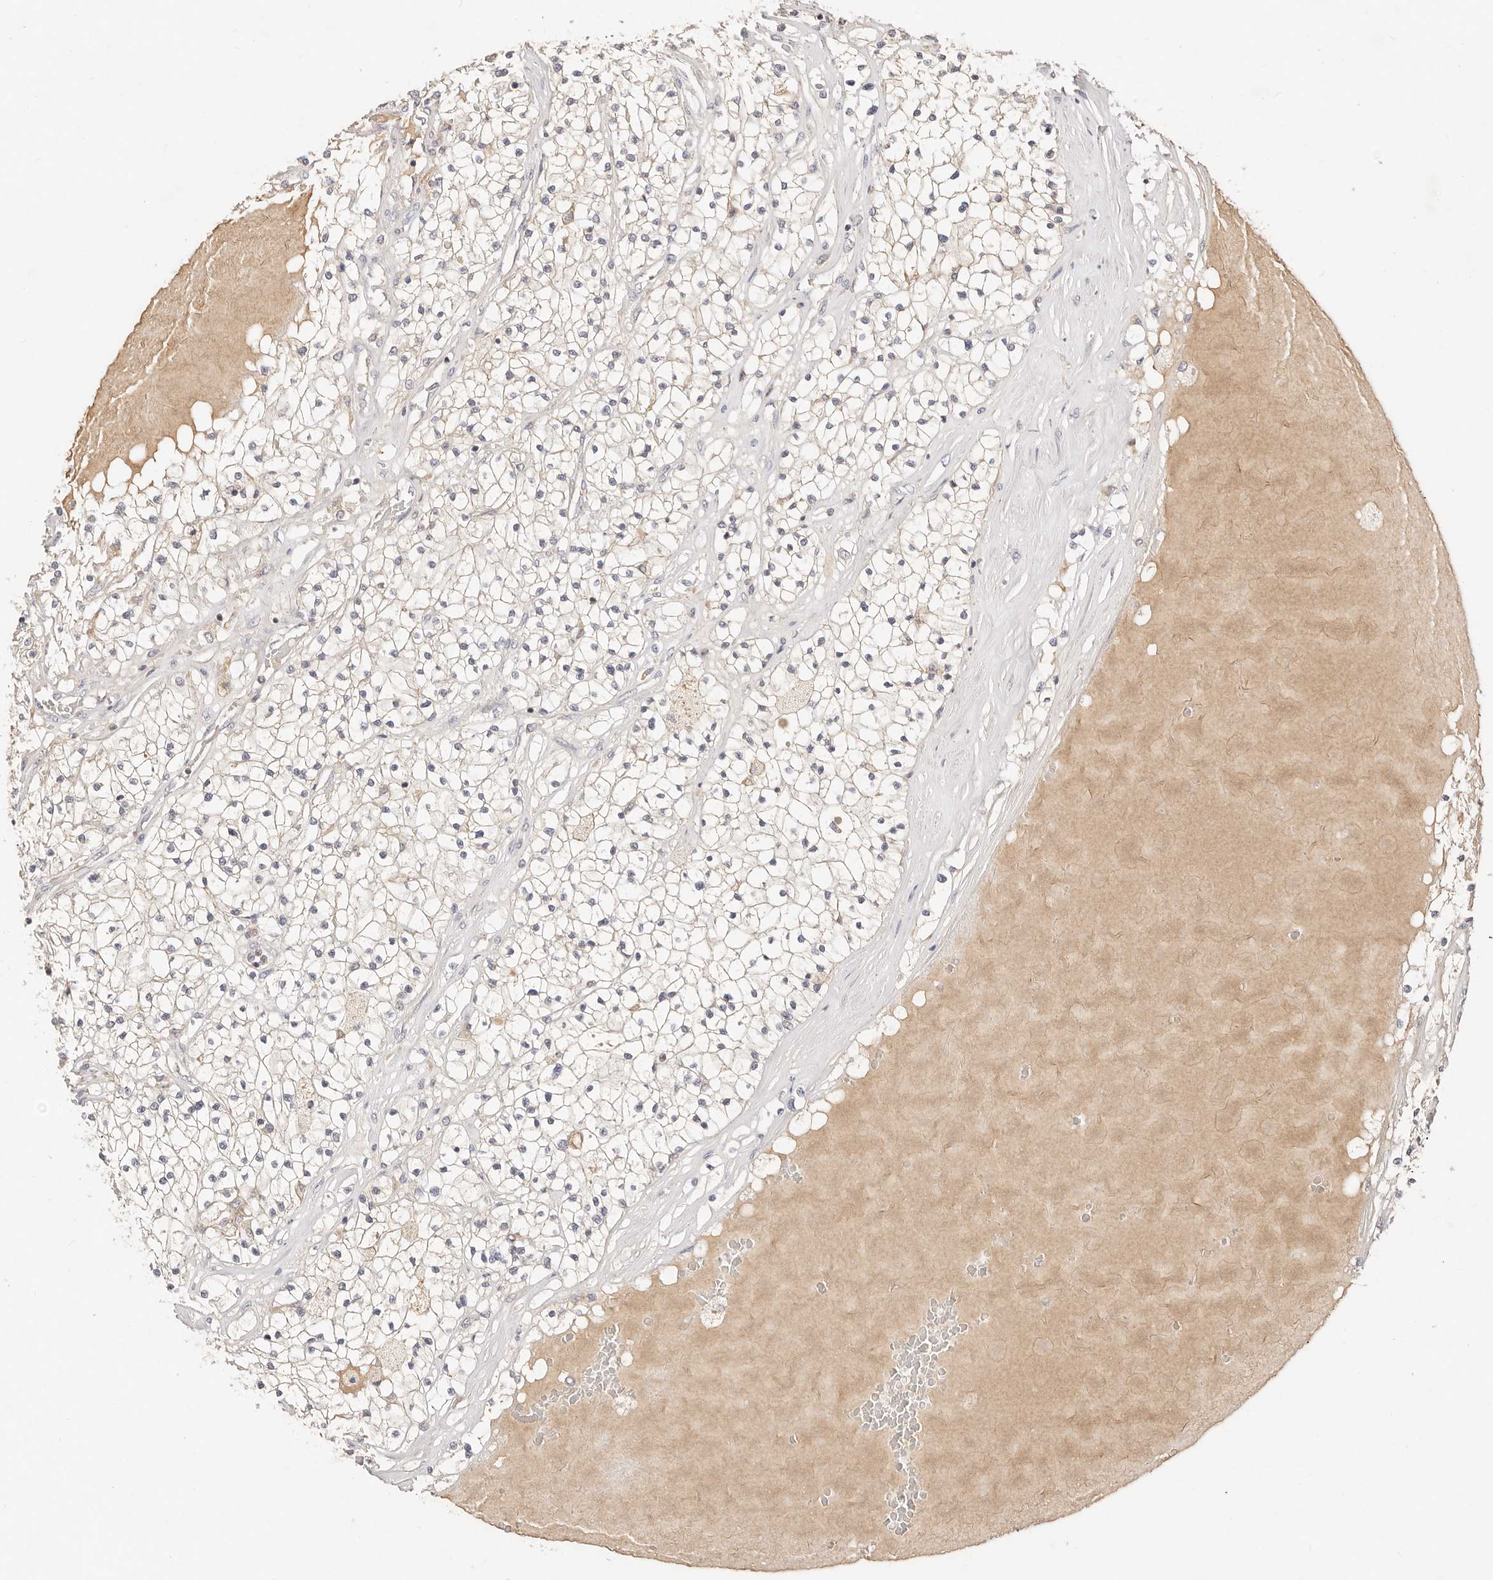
{"staining": {"intensity": "negative", "quantity": "none", "location": "none"}, "tissue": "renal cancer", "cell_type": "Tumor cells", "image_type": "cancer", "snomed": [{"axis": "morphology", "description": "Normal tissue, NOS"}, {"axis": "morphology", "description": "Adenocarcinoma, NOS"}, {"axis": "topography", "description": "Kidney"}], "caption": "DAB immunohistochemical staining of adenocarcinoma (renal) demonstrates no significant positivity in tumor cells.", "gene": "CXADR", "patient": {"sex": "male", "age": 68}}